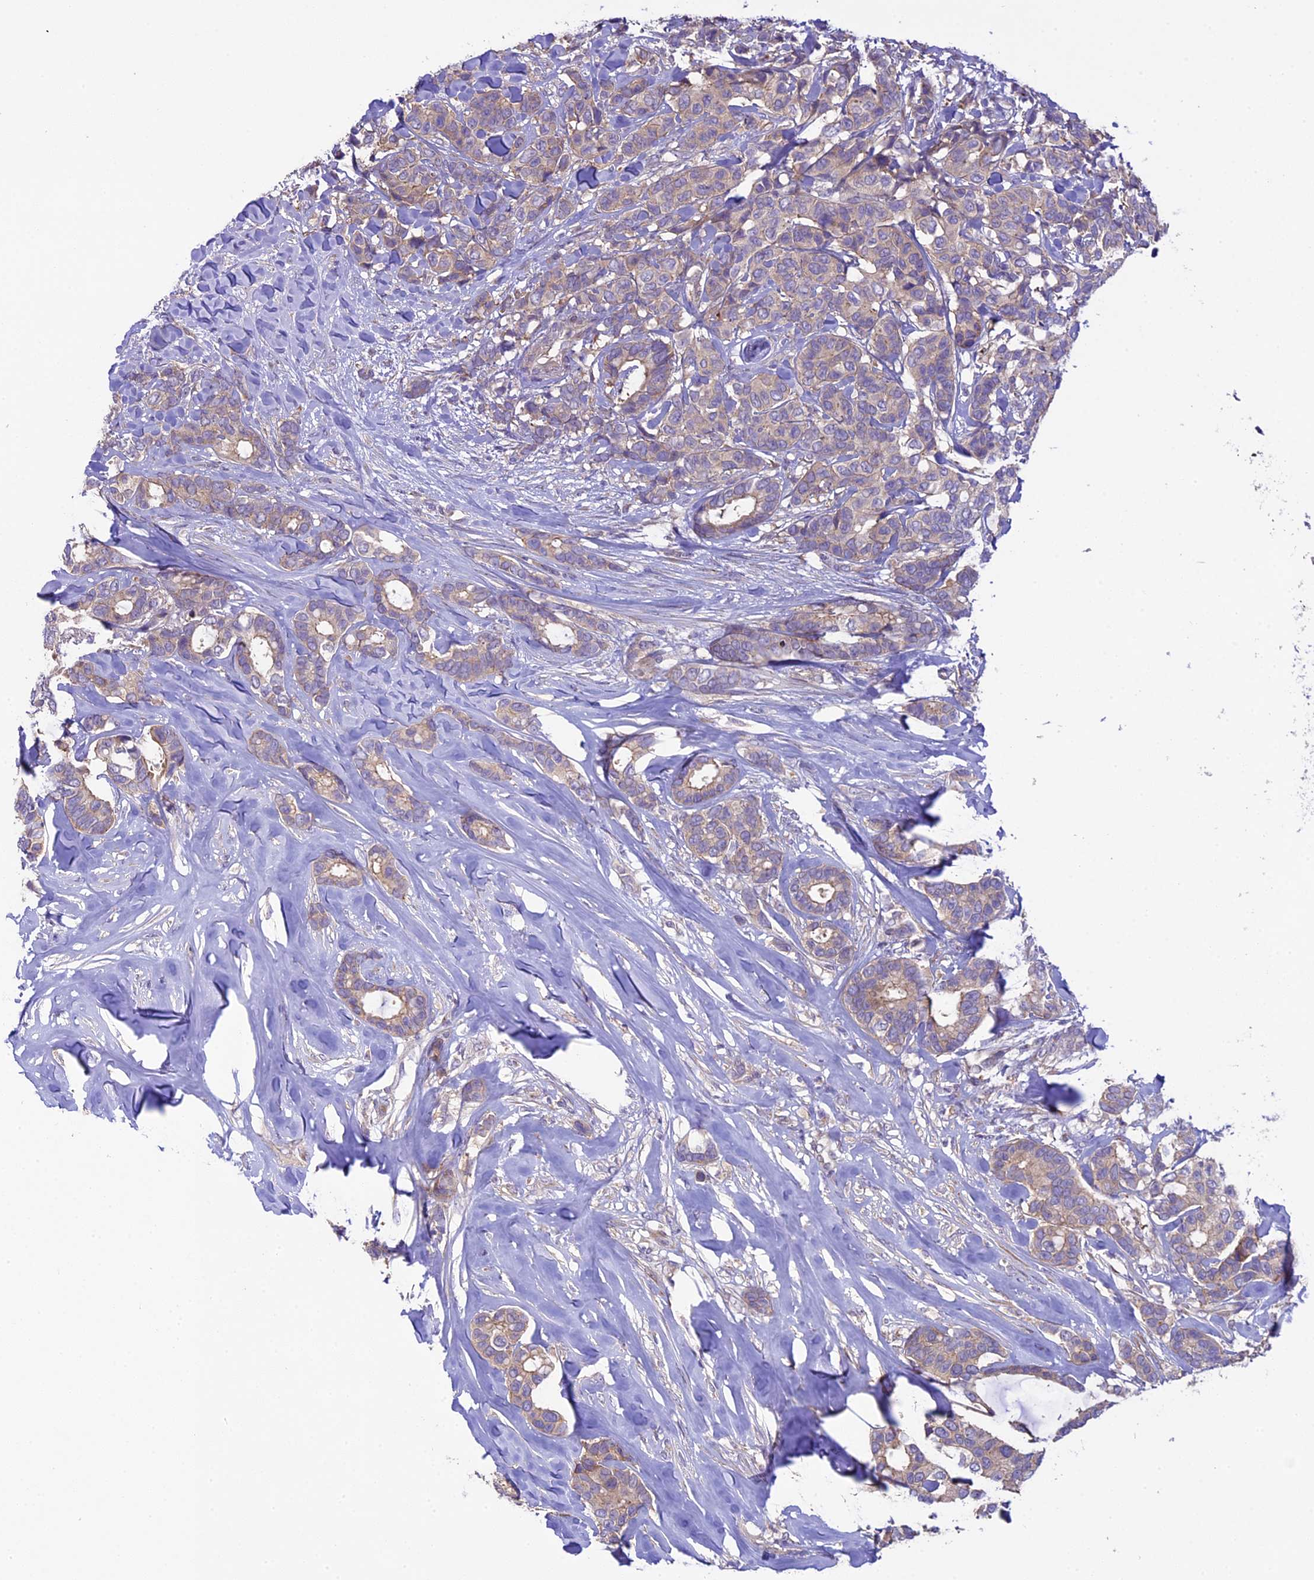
{"staining": {"intensity": "weak", "quantity": "<25%", "location": "cytoplasmic/membranous"}, "tissue": "breast cancer", "cell_type": "Tumor cells", "image_type": "cancer", "snomed": [{"axis": "morphology", "description": "Duct carcinoma"}, {"axis": "topography", "description": "Breast"}], "caption": "Immunohistochemistry (IHC) photomicrograph of neoplastic tissue: human breast cancer stained with DAB shows no significant protein staining in tumor cells.", "gene": "SPIRE1", "patient": {"sex": "female", "age": 87}}